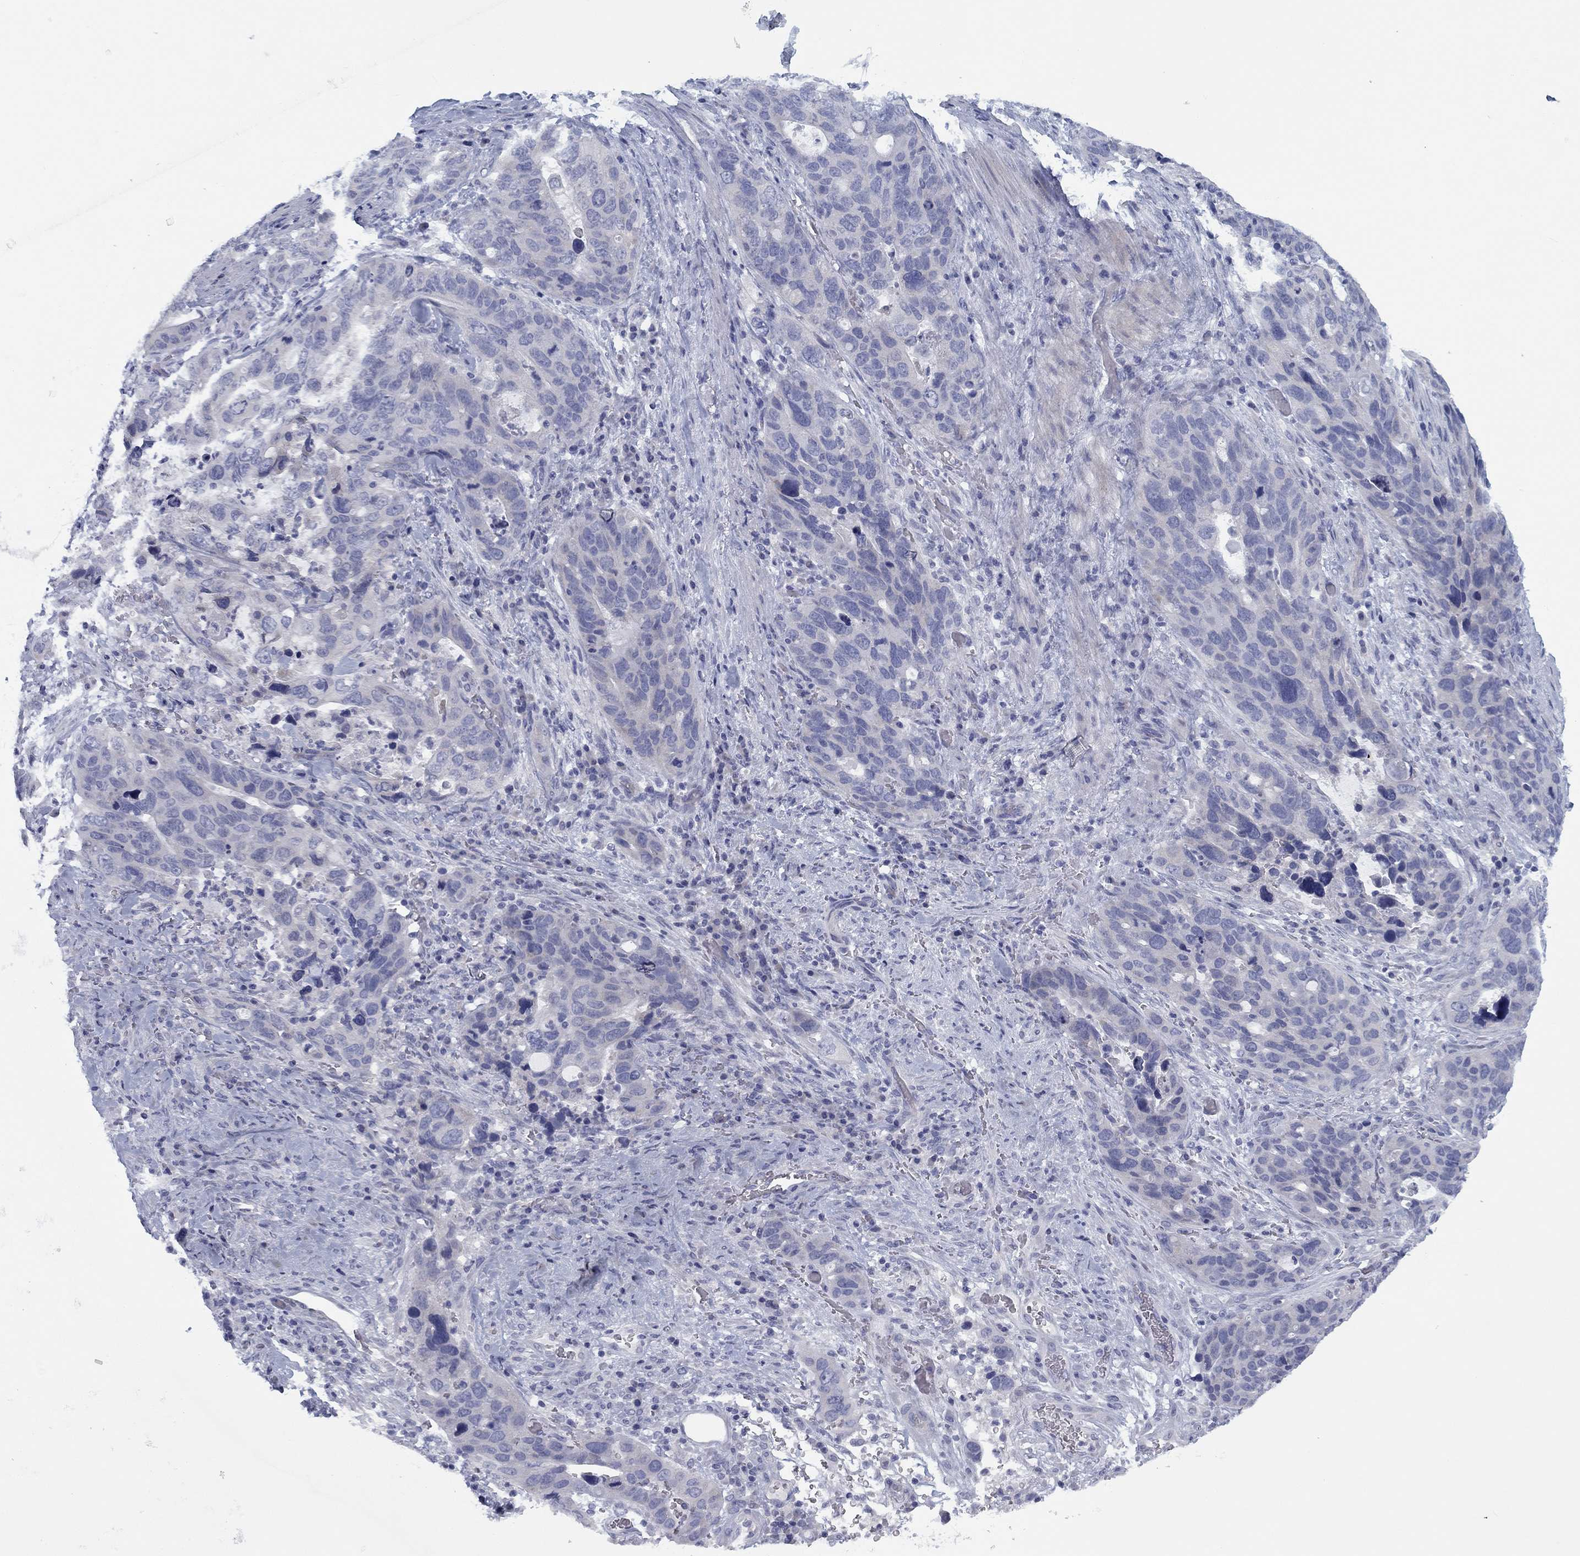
{"staining": {"intensity": "negative", "quantity": "none", "location": "none"}, "tissue": "stomach cancer", "cell_type": "Tumor cells", "image_type": "cancer", "snomed": [{"axis": "morphology", "description": "Adenocarcinoma, NOS"}, {"axis": "topography", "description": "Stomach"}], "caption": "DAB (3,3'-diaminobenzidine) immunohistochemical staining of adenocarcinoma (stomach) demonstrates no significant staining in tumor cells.", "gene": "CALB1", "patient": {"sex": "male", "age": 54}}